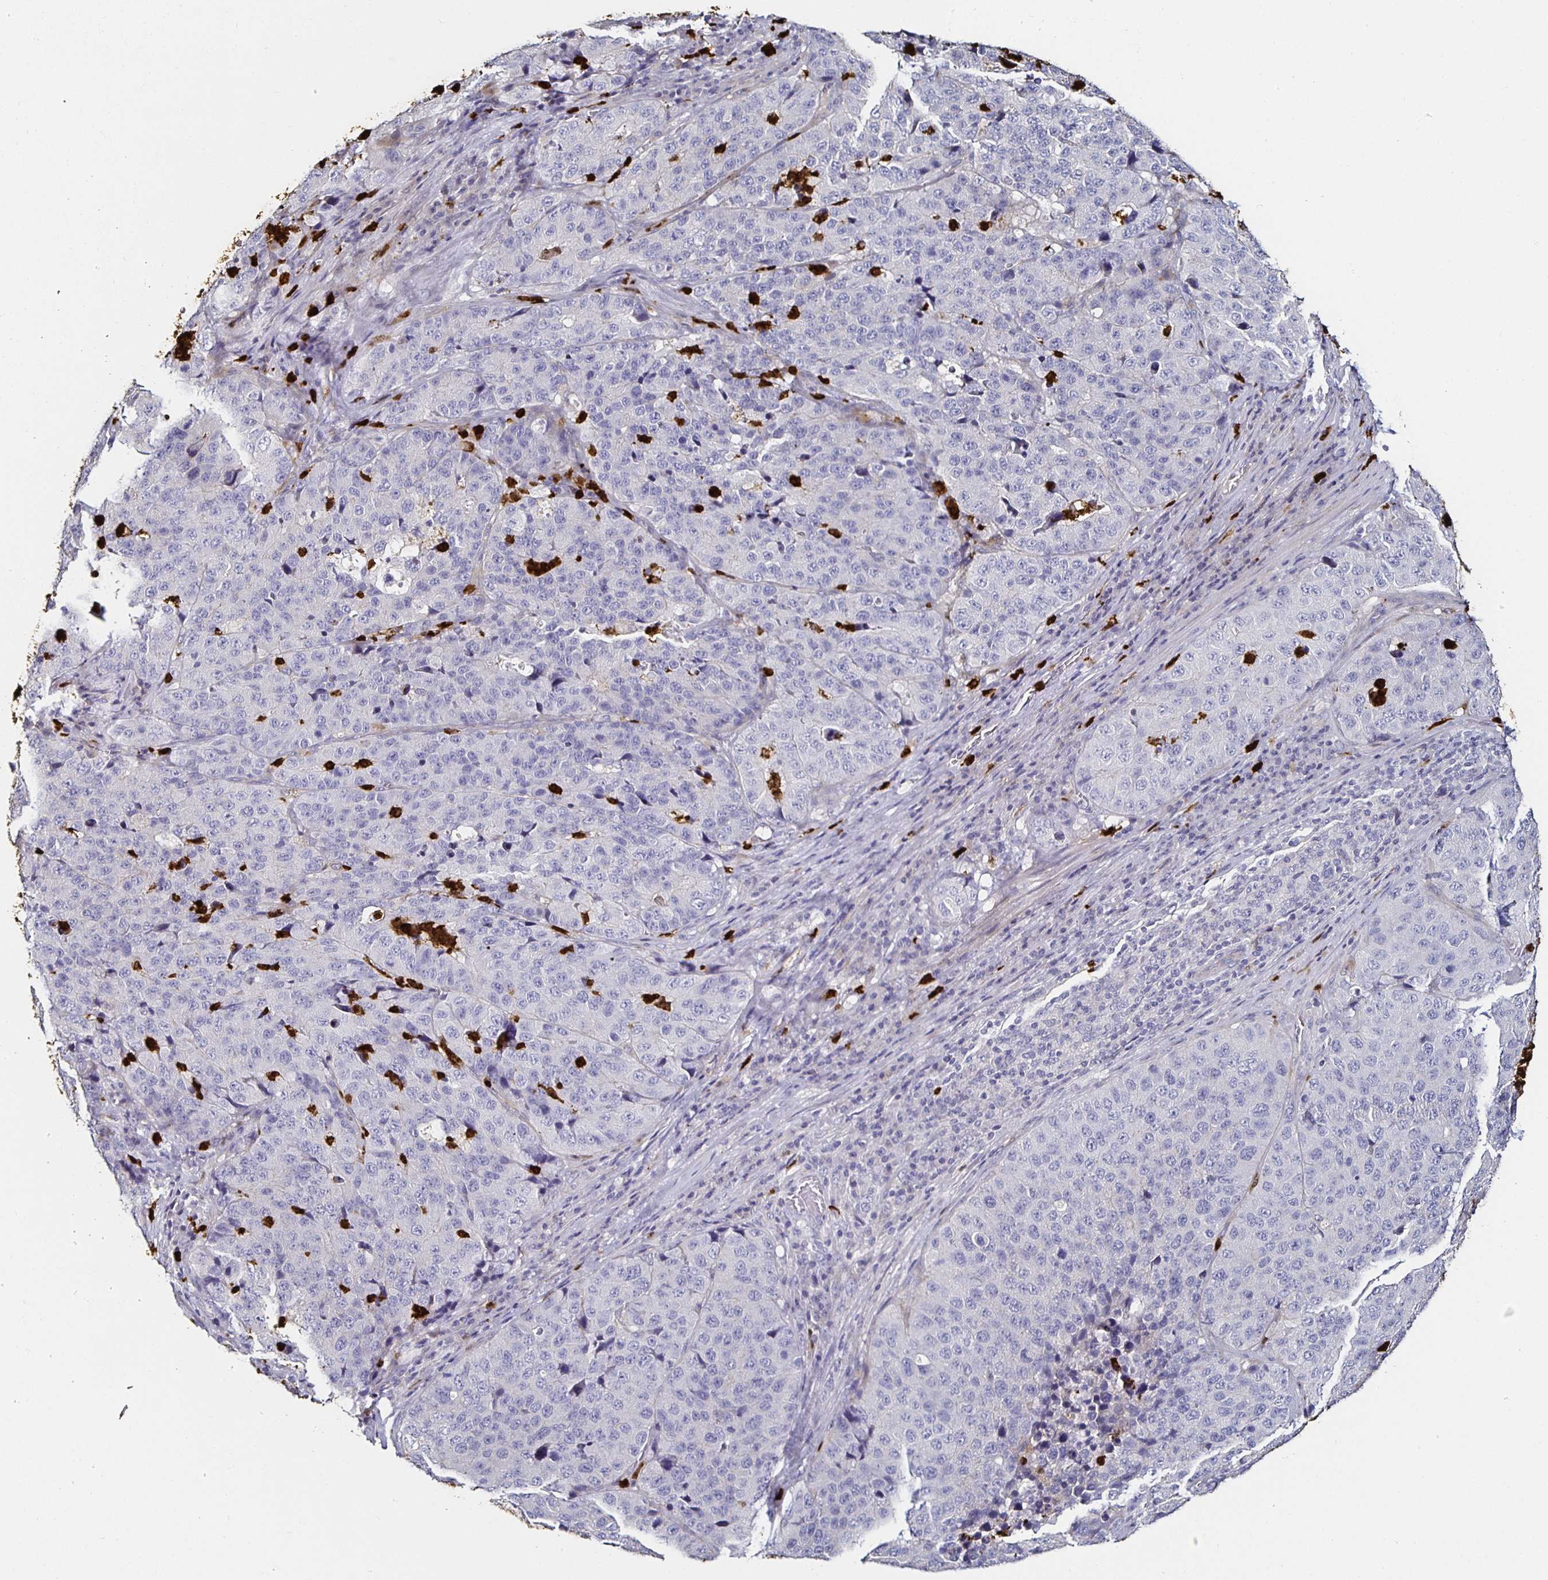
{"staining": {"intensity": "negative", "quantity": "none", "location": "none"}, "tissue": "stomach cancer", "cell_type": "Tumor cells", "image_type": "cancer", "snomed": [{"axis": "morphology", "description": "Adenocarcinoma, NOS"}, {"axis": "topography", "description": "Stomach"}], "caption": "Immunohistochemistry (IHC) photomicrograph of stomach cancer (adenocarcinoma) stained for a protein (brown), which reveals no staining in tumor cells.", "gene": "TLR4", "patient": {"sex": "male", "age": 71}}